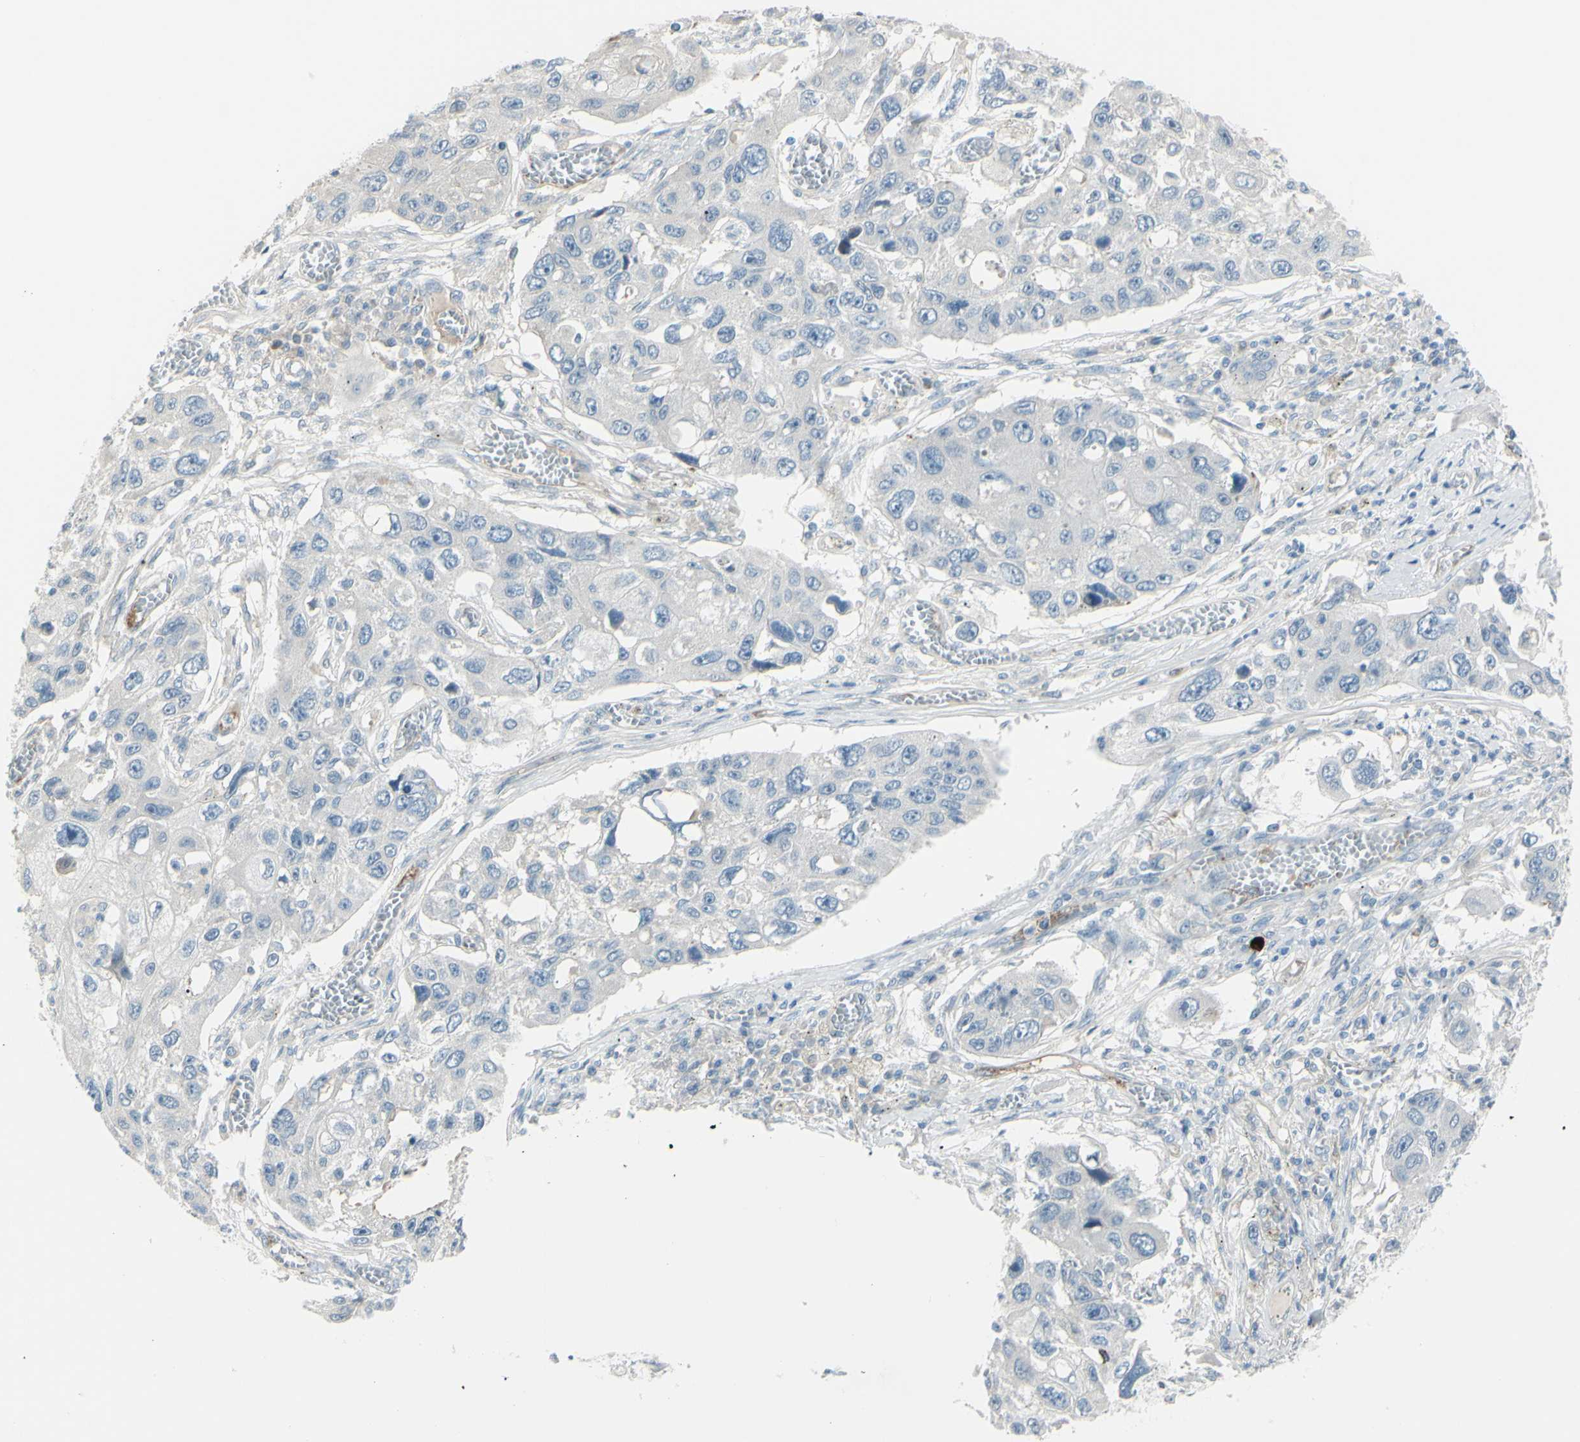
{"staining": {"intensity": "negative", "quantity": "none", "location": "none"}, "tissue": "lung cancer", "cell_type": "Tumor cells", "image_type": "cancer", "snomed": [{"axis": "morphology", "description": "Squamous cell carcinoma, NOS"}, {"axis": "topography", "description": "Lung"}], "caption": "Tumor cells are negative for brown protein staining in lung squamous cell carcinoma.", "gene": "GPR34", "patient": {"sex": "male", "age": 71}}